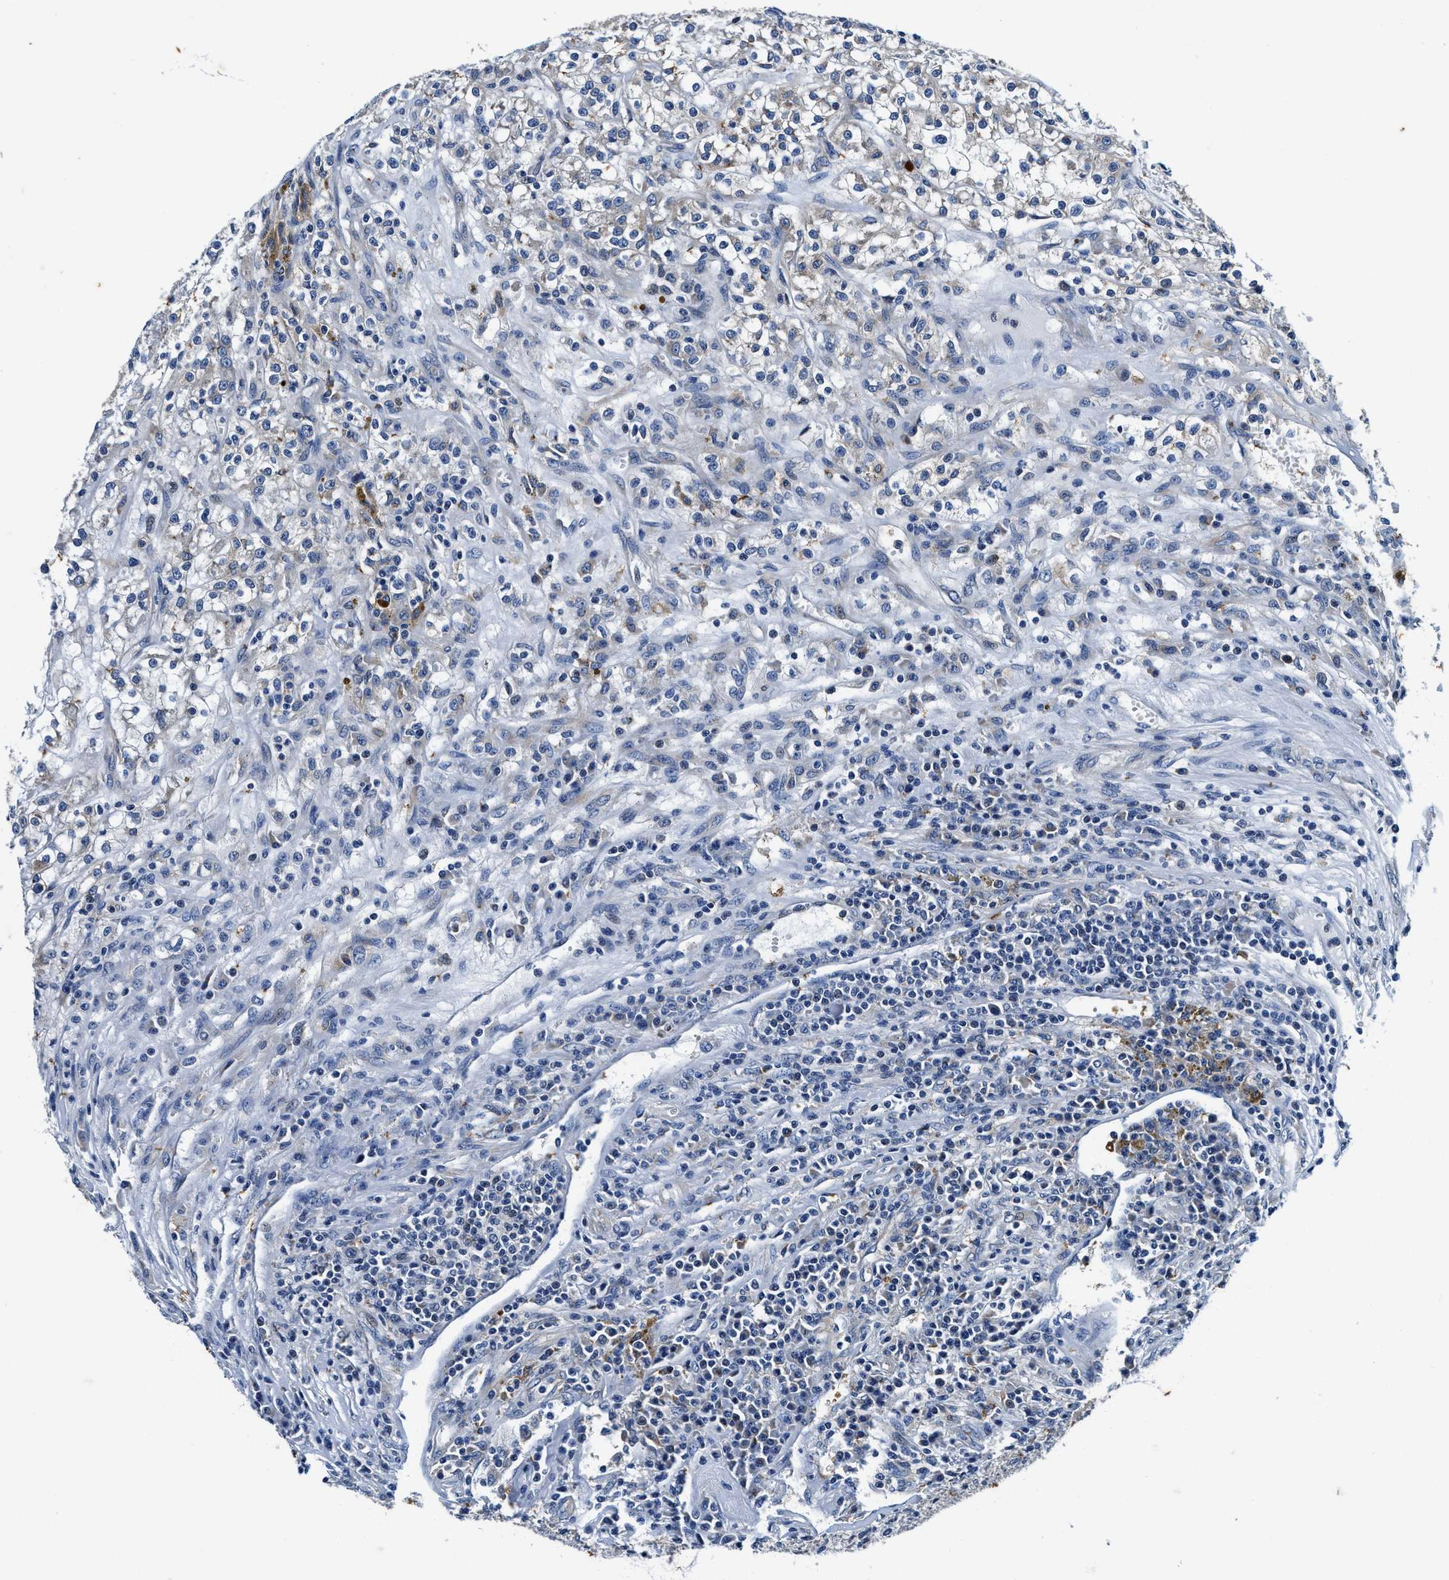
{"staining": {"intensity": "negative", "quantity": "none", "location": "none"}, "tissue": "renal cancer", "cell_type": "Tumor cells", "image_type": "cancer", "snomed": [{"axis": "morphology", "description": "Adenocarcinoma, NOS"}, {"axis": "topography", "description": "Kidney"}], "caption": "Image shows no protein staining in tumor cells of renal cancer (adenocarcinoma) tissue. (DAB immunohistochemistry with hematoxylin counter stain).", "gene": "PI4KB", "patient": {"sex": "female", "age": 52}}